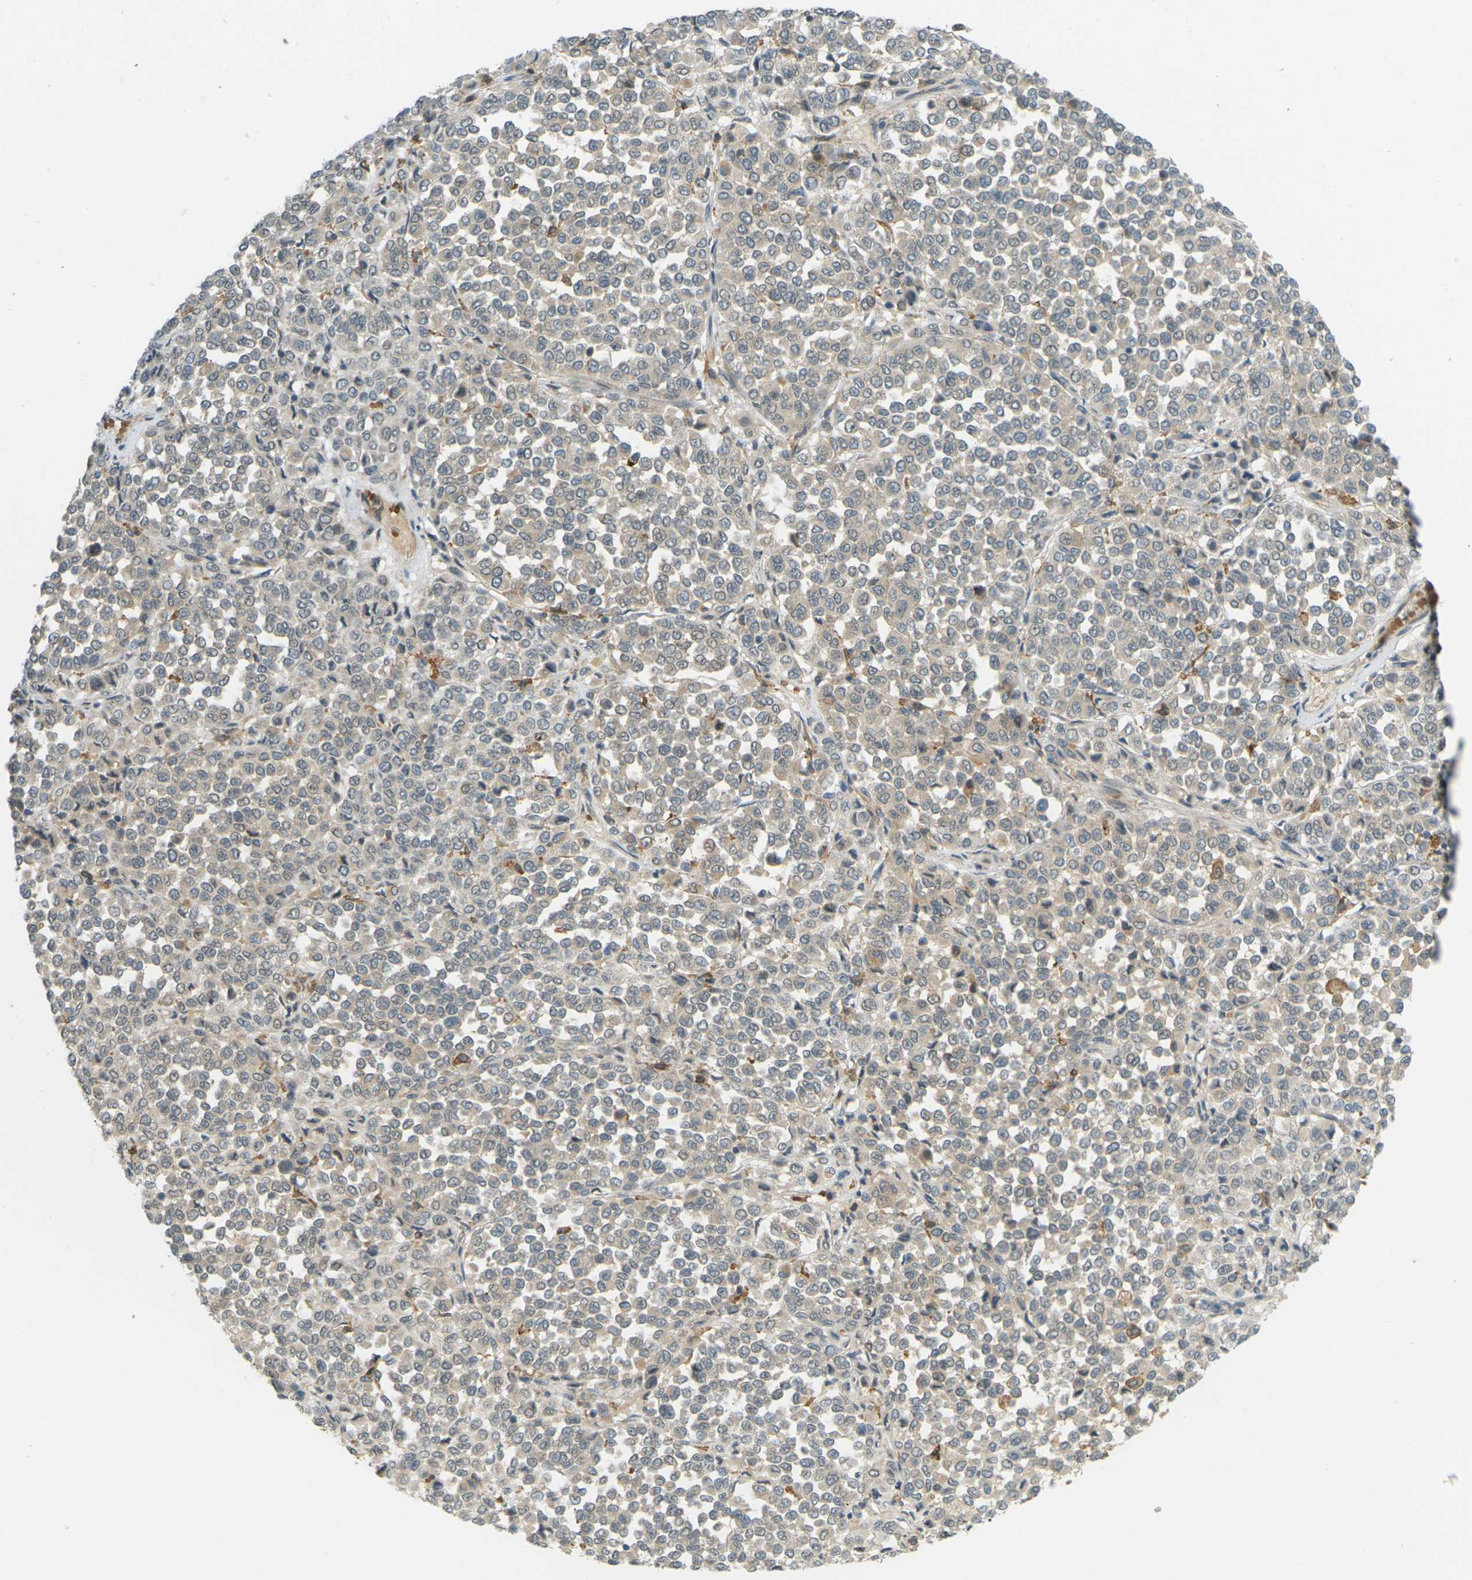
{"staining": {"intensity": "weak", "quantity": ">75%", "location": "cytoplasmic/membranous"}, "tissue": "melanoma", "cell_type": "Tumor cells", "image_type": "cancer", "snomed": [{"axis": "morphology", "description": "Malignant melanoma, Metastatic site"}, {"axis": "topography", "description": "Pancreas"}], "caption": "Melanoma stained with immunohistochemistry (IHC) displays weak cytoplasmic/membranous expression in about >75% of tumor cells.", "gene": "SOCS6", "patient": {"sex": "female", "age": 30}}